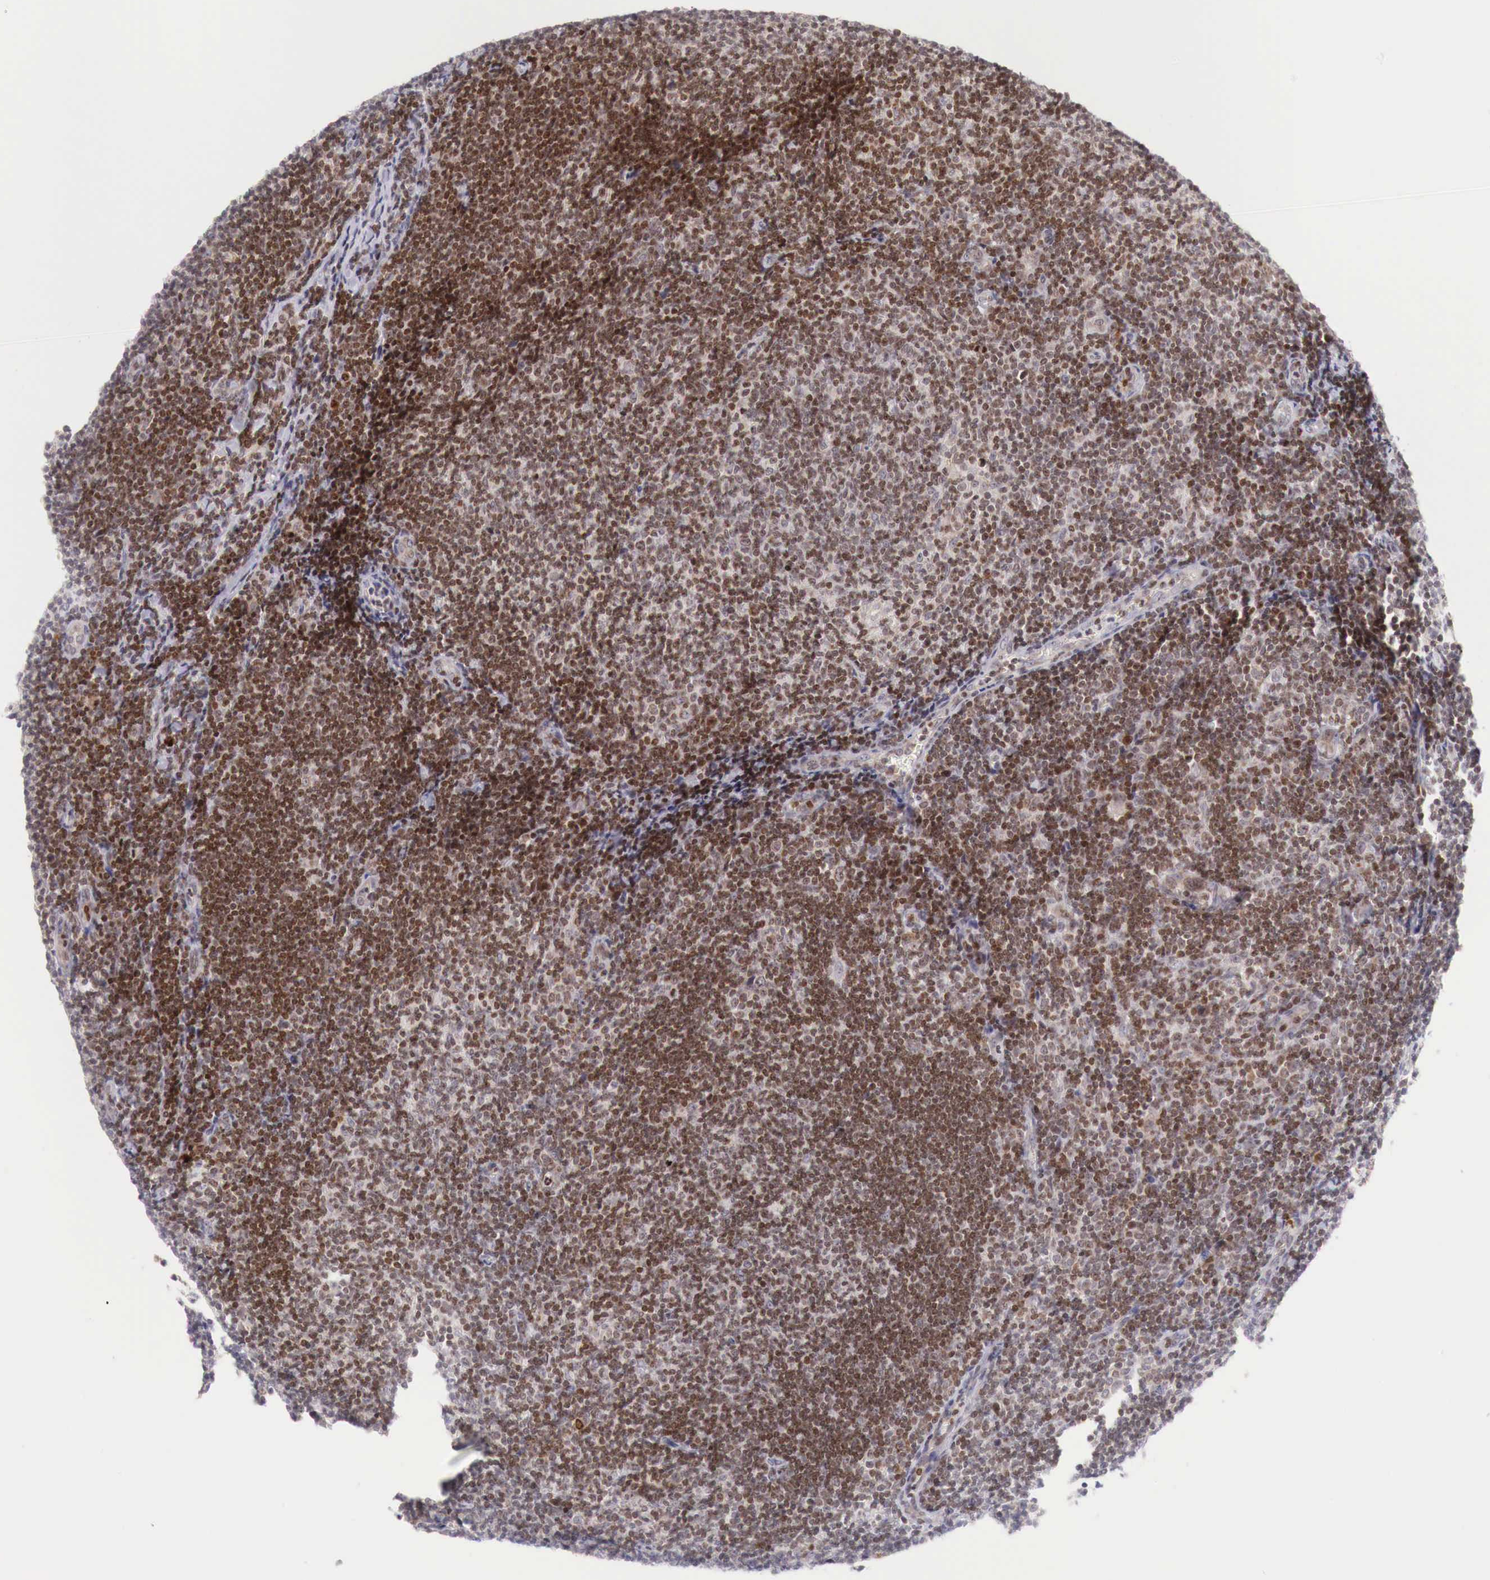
{"staining": {"intensity": "moderate", "quantity": ">75%", "location": "nuclear"}, "tissue": "lymphoma", "cell_type": "Tumor cells", "image_type": "cancer", "snomed": [{"axis": "morphology", "description": "Malignant lymphoma, non-Hodgkin's type, Low grade"}, {"axis": "topography", "description": "Lymph node"}], "caption": "Brown immunohistochemical staining in lymphoma displays moderate nuclear staining in approximately >75% of tumor cells. (DAB (3,3'-diaminobenzidine) IHC with brightfield microscopy, high magnification).", "gene": "CLCN5", "patient": {"sex": "male", "age": 49}}